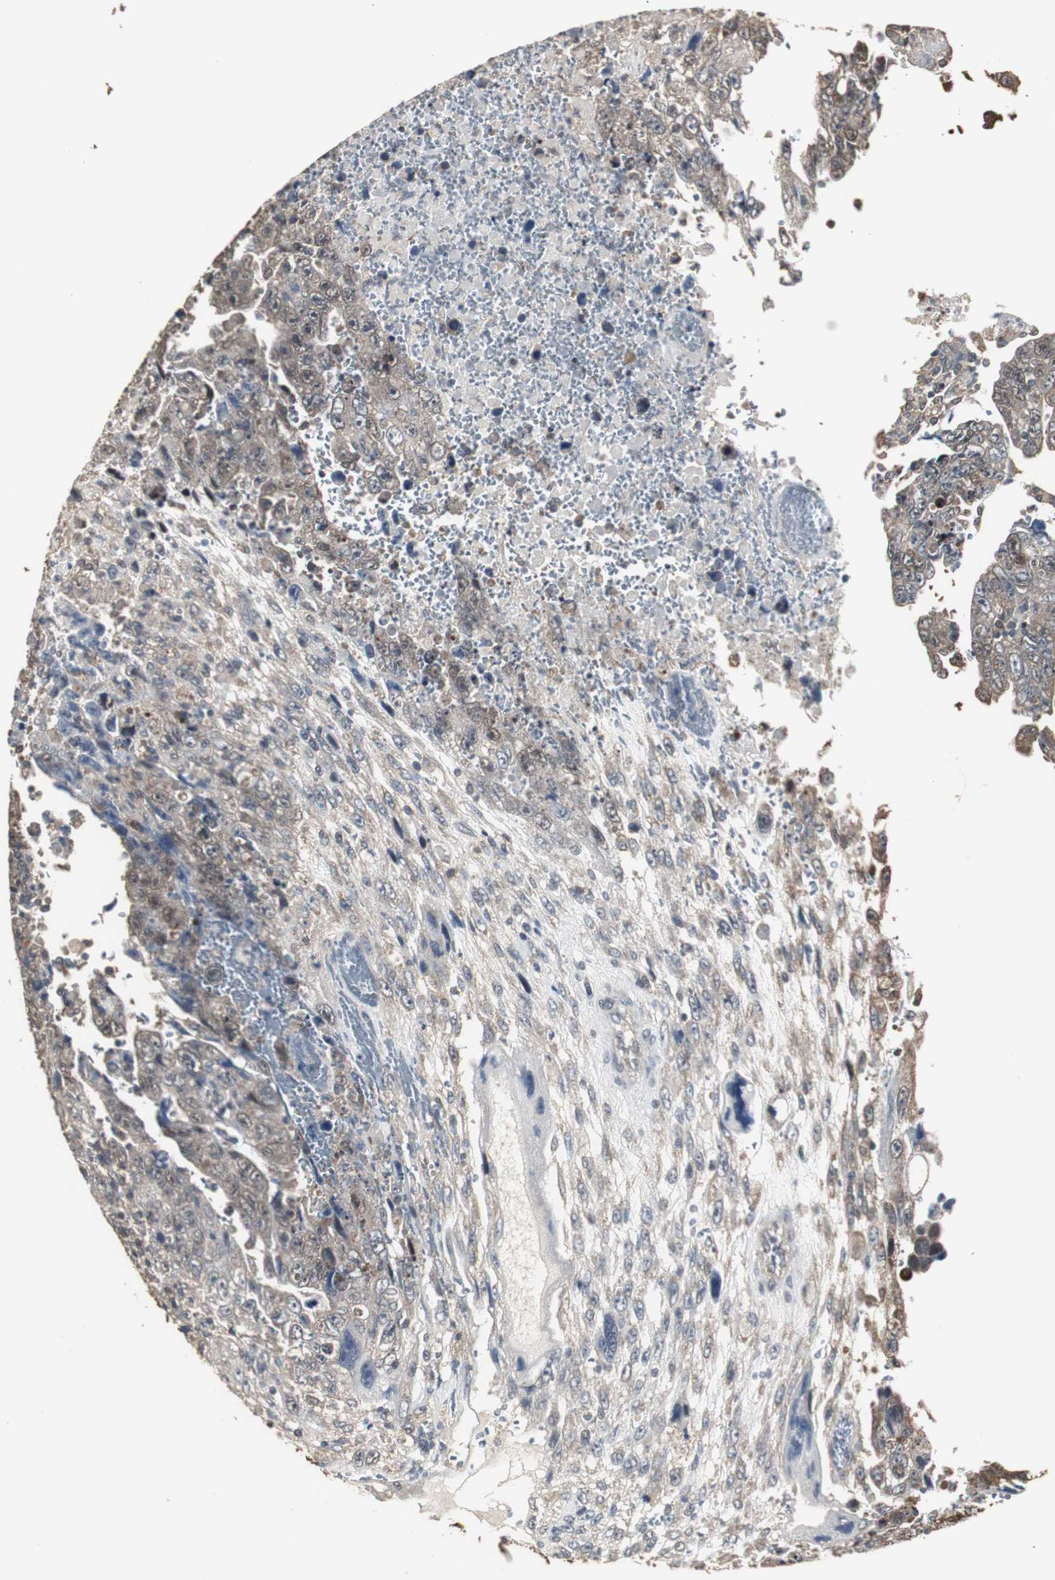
{"staining": {"intensity": "moderate", "quantity": "25%-75%", "location": "cytoplasmic/membranous"}, "tissue": "testis cancer", "cell_type": "Tumor cells", "image_type": "cancer", "snomed": [{"axis": "morphology", "description": "Carcinoma, Embryonal, NOS"}, {"axis": "topography", "description": "Testis"}], "caption": "Tumor cells display medium levels of moderate cytoplasmic/membranous staining in about 25%-75% of cells in testis embryonal carcinoma. (DAB (3,3'-diaminobenzidine) IHC, brown staining for protein, blue staining for nuclei).", "gene": "HPRT1", "patient": {"sex": "male", "age": 28}}